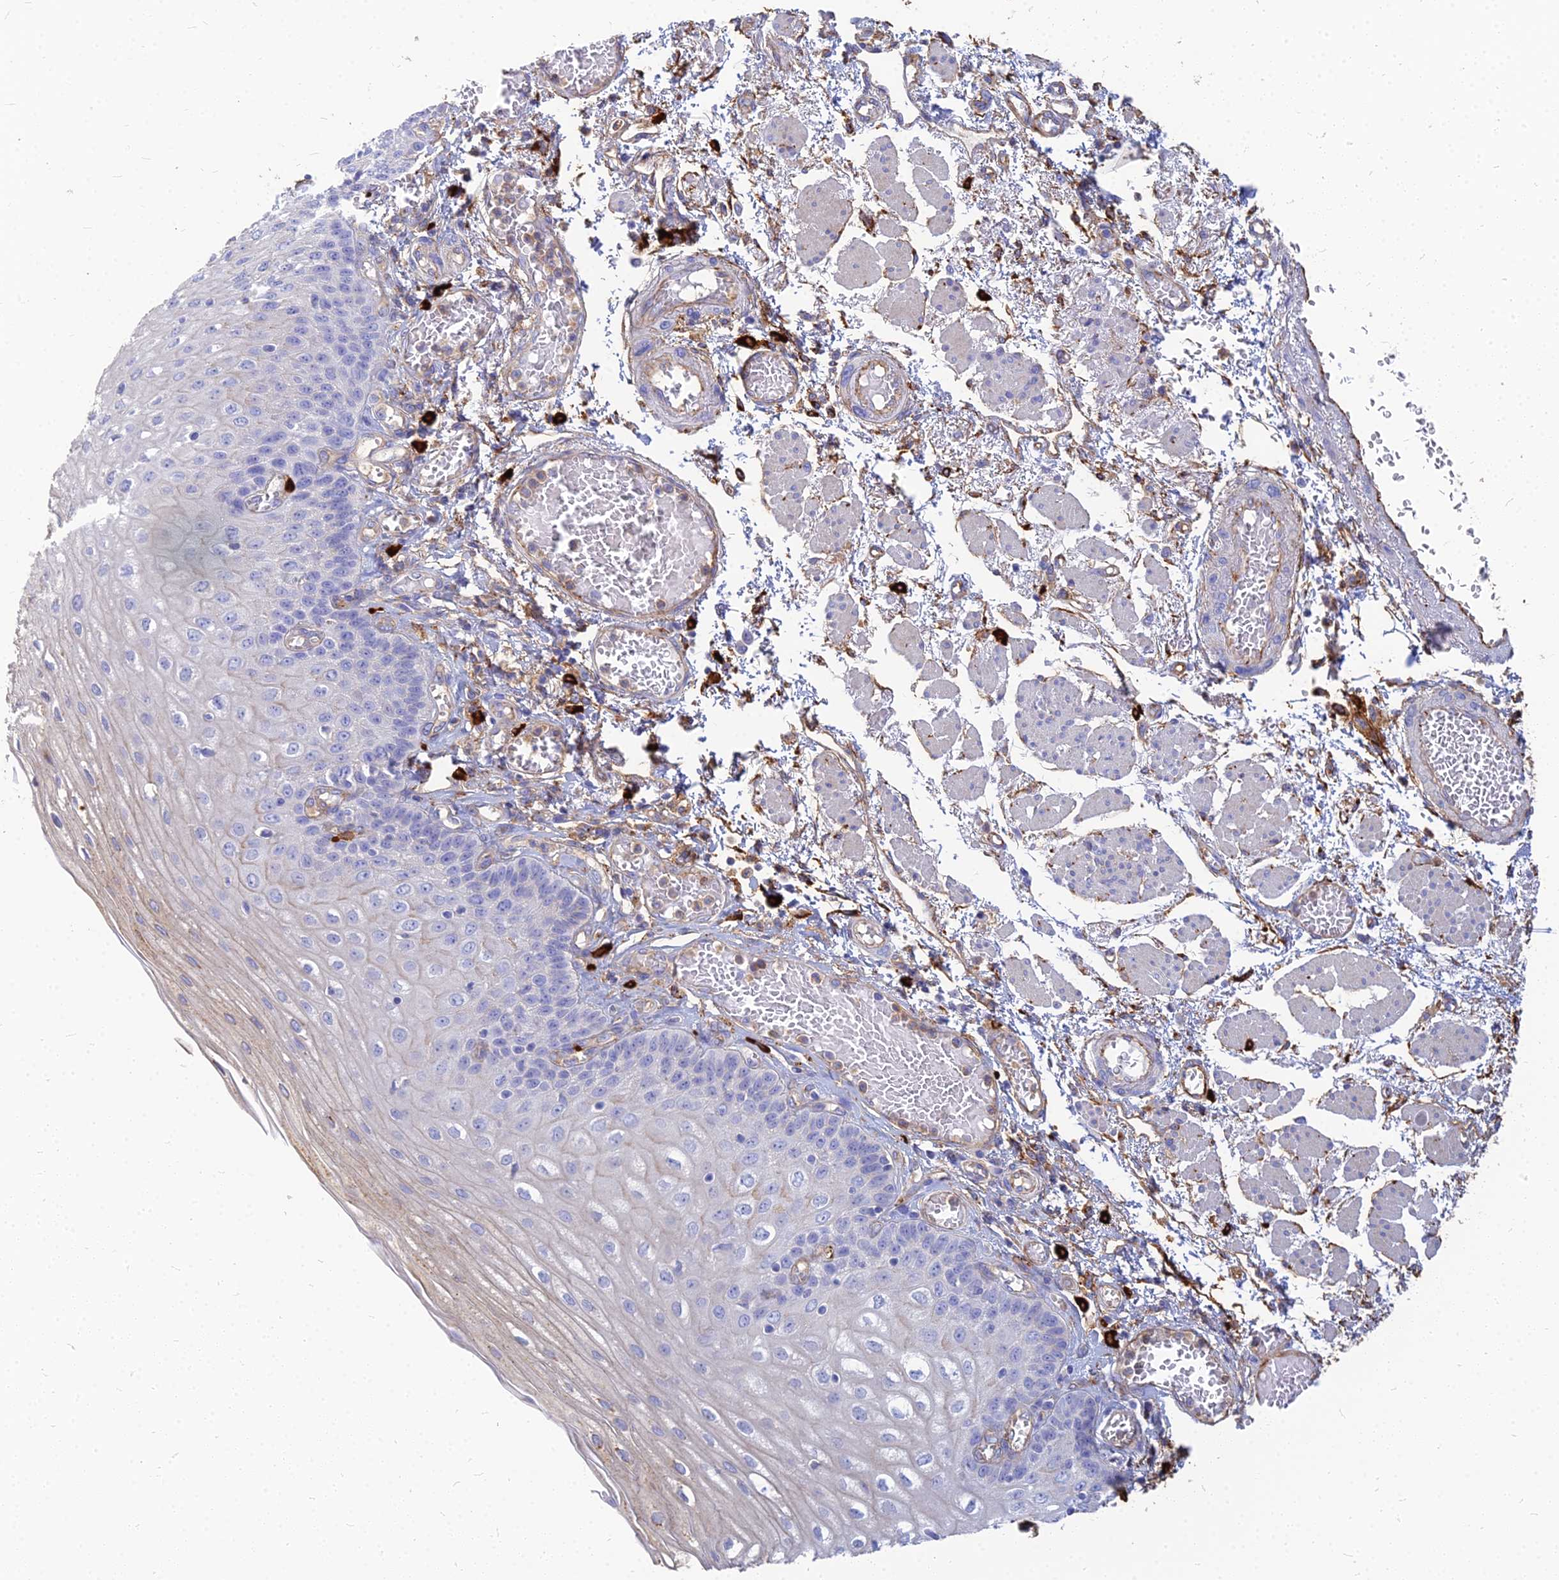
{"staining": {"intensity": "negative", "quantity": "none", "location": "none"}, "tissue": "esophagus", "cell_type": "Squamous epithelial cells", "image_type": "normal", "snomed": [{"axis": "morphology", "description": "Normal tissue, NOS"}, {"axis": "topography", "description": "Esophagus"}], "caption": "A high-resolution histopathology image shows IHC staining of benign esophagus, which displays no significant positivity in squamous epithelial cells.", "gene": "VAT1", "patient": {"sex": "male", "age": 81}}